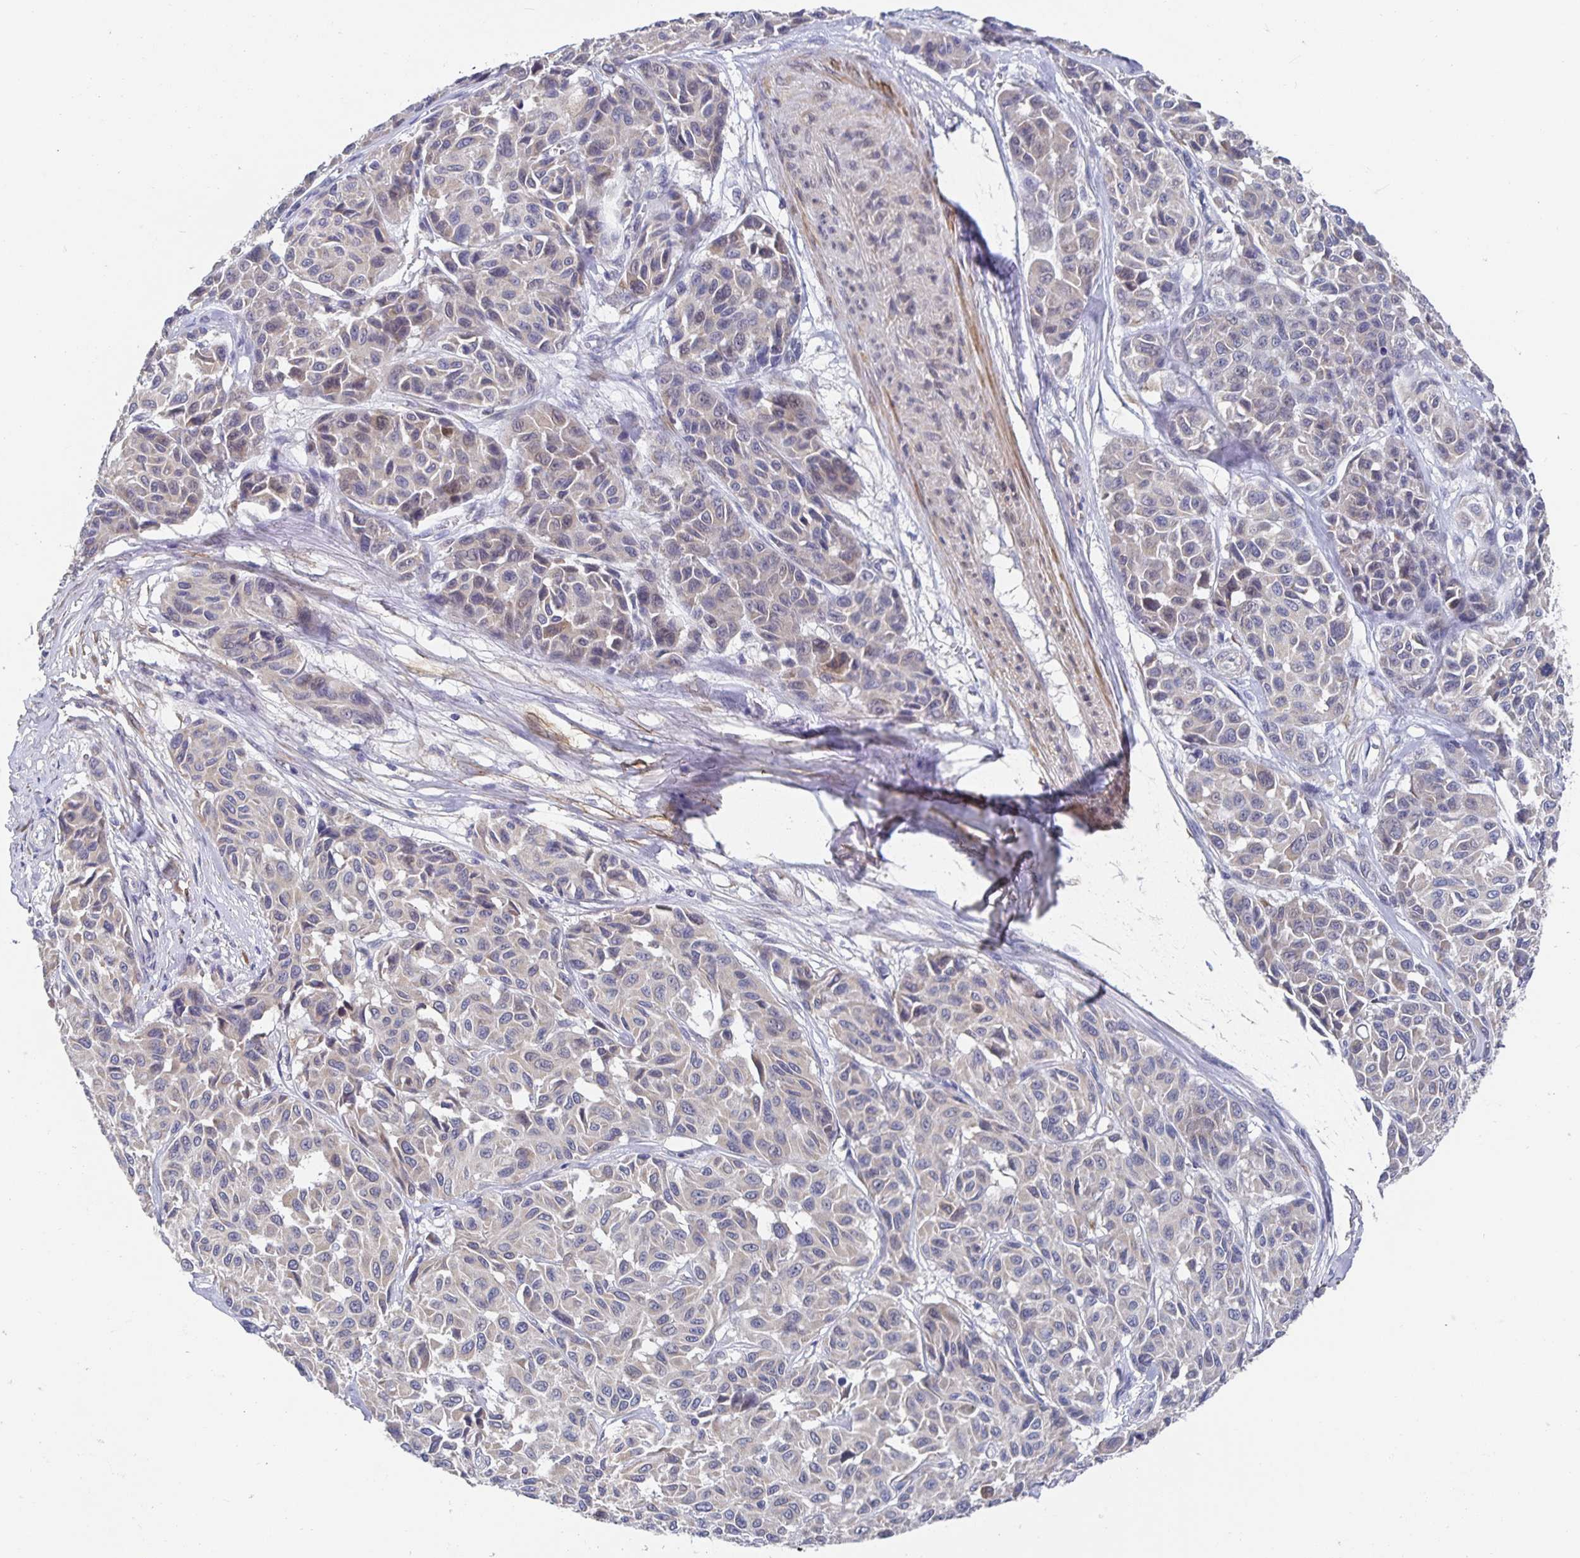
{"staining": {"intensity": "weak", "quantity": "<25%", "location": "cytoplasmic/membranous"}, "tissue": "melanoma", "cell_type": "Tumor cells", "image_type": "cancer", "snomed": [{"axis": "morphology", "description": "Malignant melanoma, NOS"}, {"axis": "topography", "description": "Skin"}], "caption": "There is no significant positivity in tumor cells of melanoma.", "gene": "ZIK1", "patient": {"sex": "female", "age": 66}}